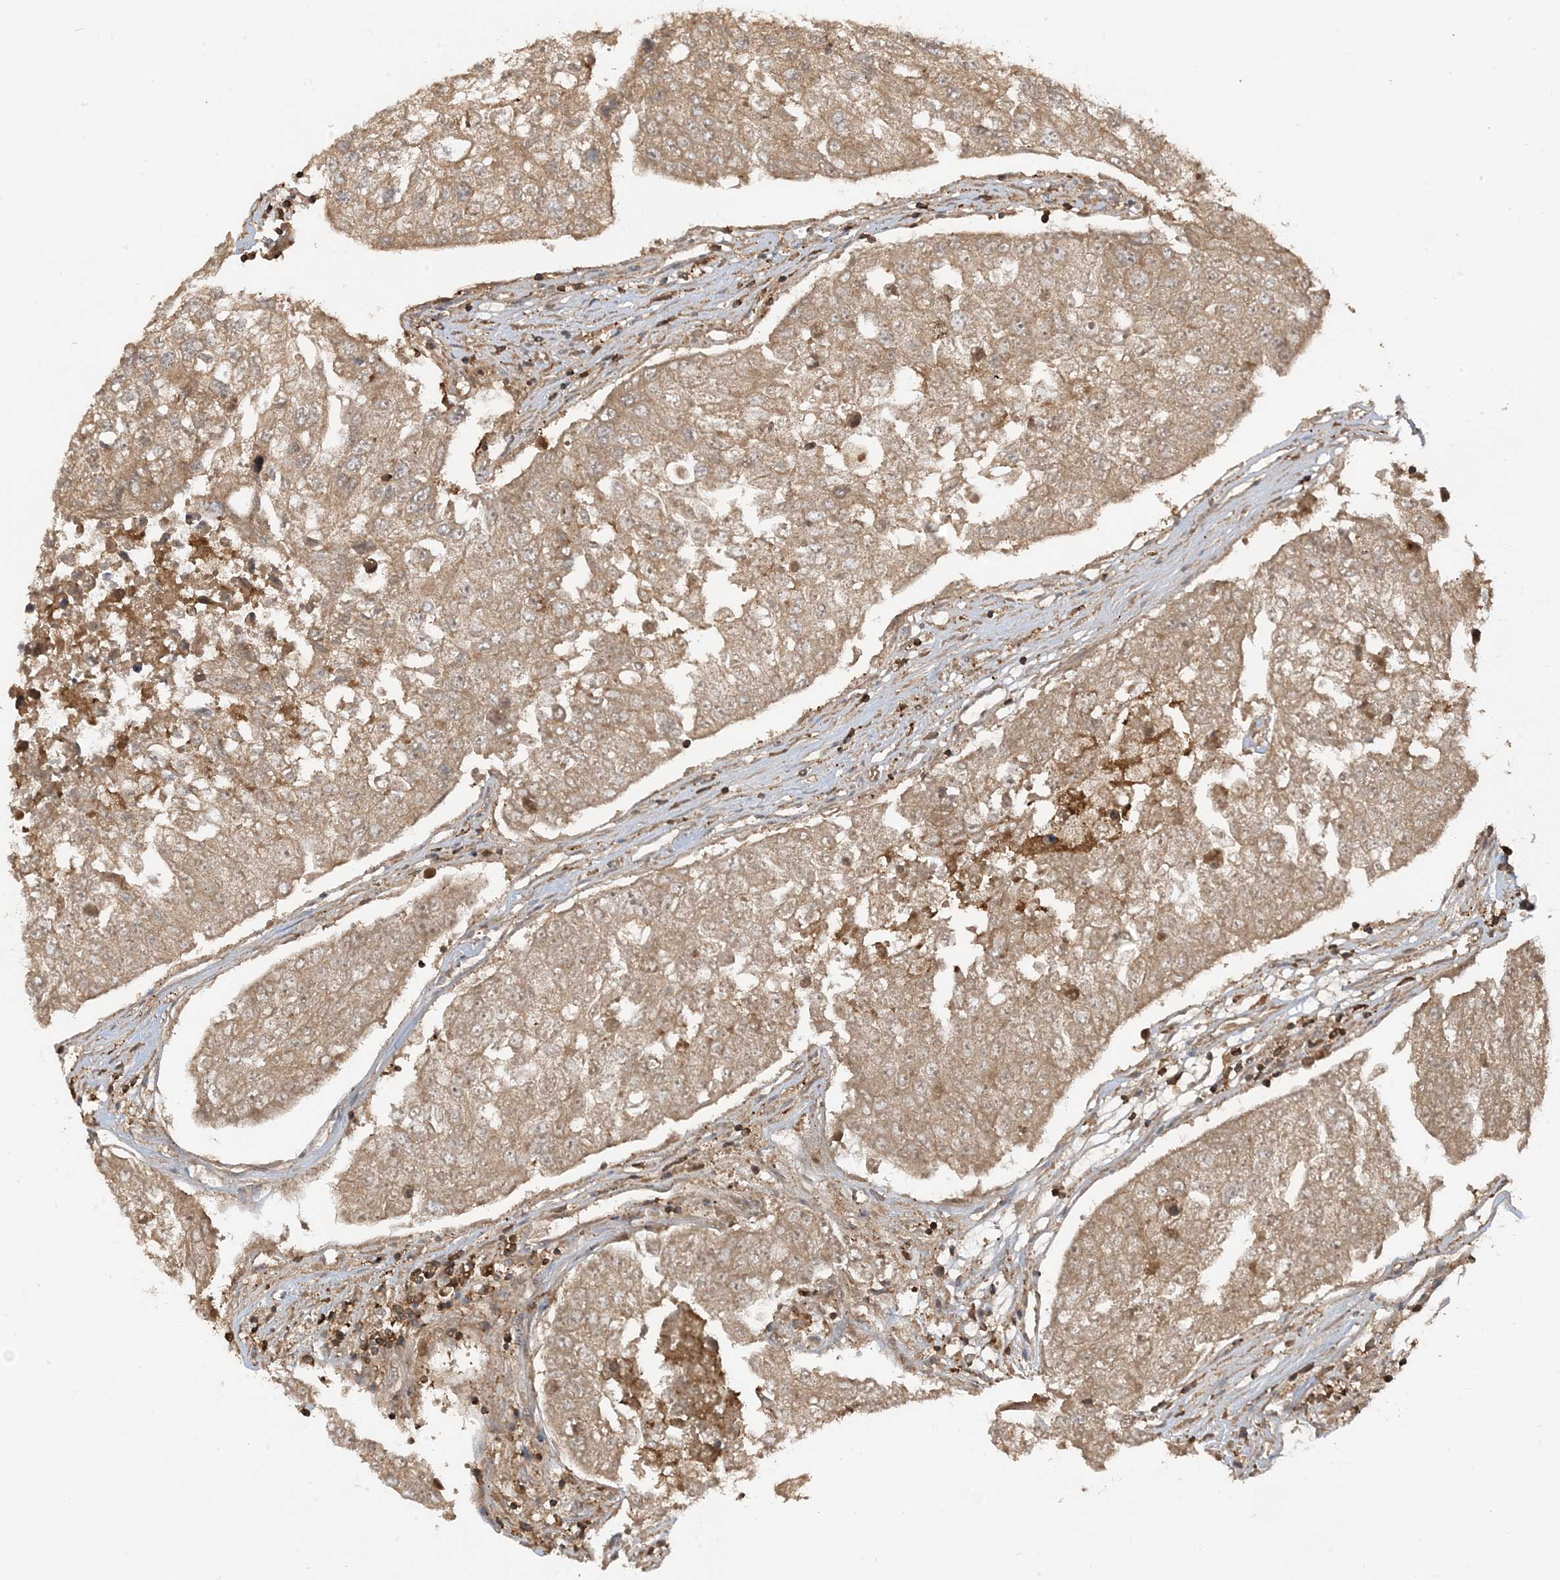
{"staining": {"intensity": "moderate", "quantity": ">75%", "location": "cytoplasmic/membranous"}, "tissue": "urothelial cancer", "cell_type": "Tumor cells", "image_type": "cancer", "snomed": [{"axis": "morphology", "description": "Urothelial carcinoma, High grade"}, {"axis": "topography", "description": "Lymph node"}, {"axis": "topography", "description": "Urinary bladder"}], "caption": "A medium amount of moderate cytoplasmic/membranous positivity is identified in about >75% of tumor cells in urothelial cancer tissue.", "gene": "CAPZB", "patient": {"sex": "male", "age": 51}}